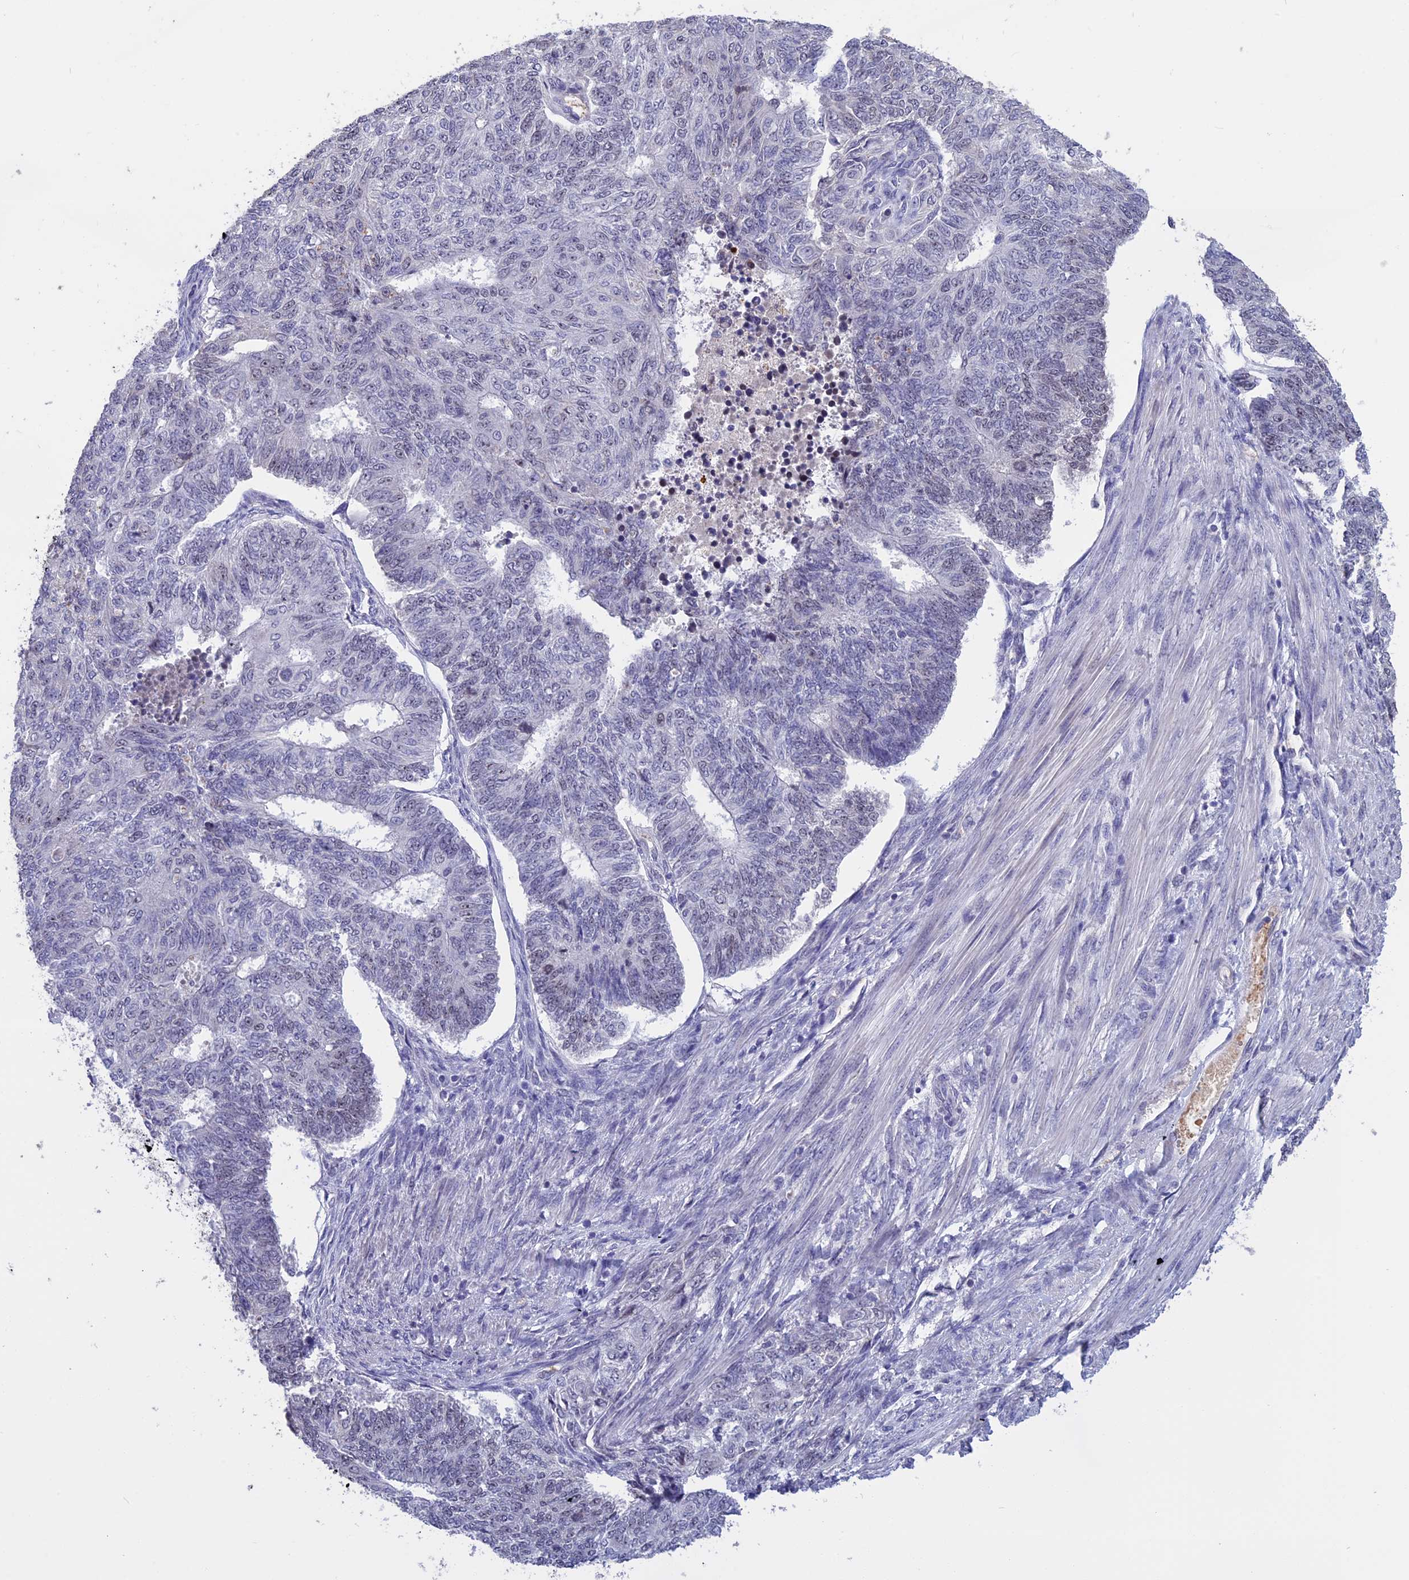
{"staining": {"intensity": "negative", "quantity": "none", "location": "none"}, "tissue": "endometrial cancer", "cell_type": "Tumor cells", "image_type": "cancer", "snomed": [{"axis": "morphology", "description": "Adenocarcinoma, NOS"}, {"axis": "topography", "description": "Endometrium"}], "caption": "DAB immunohistochemical staining of endometrial cancer displays no significant positivity in tumor cells.", "gene": "KNOP1", "patient": {"sex": "female", "age": 32}}